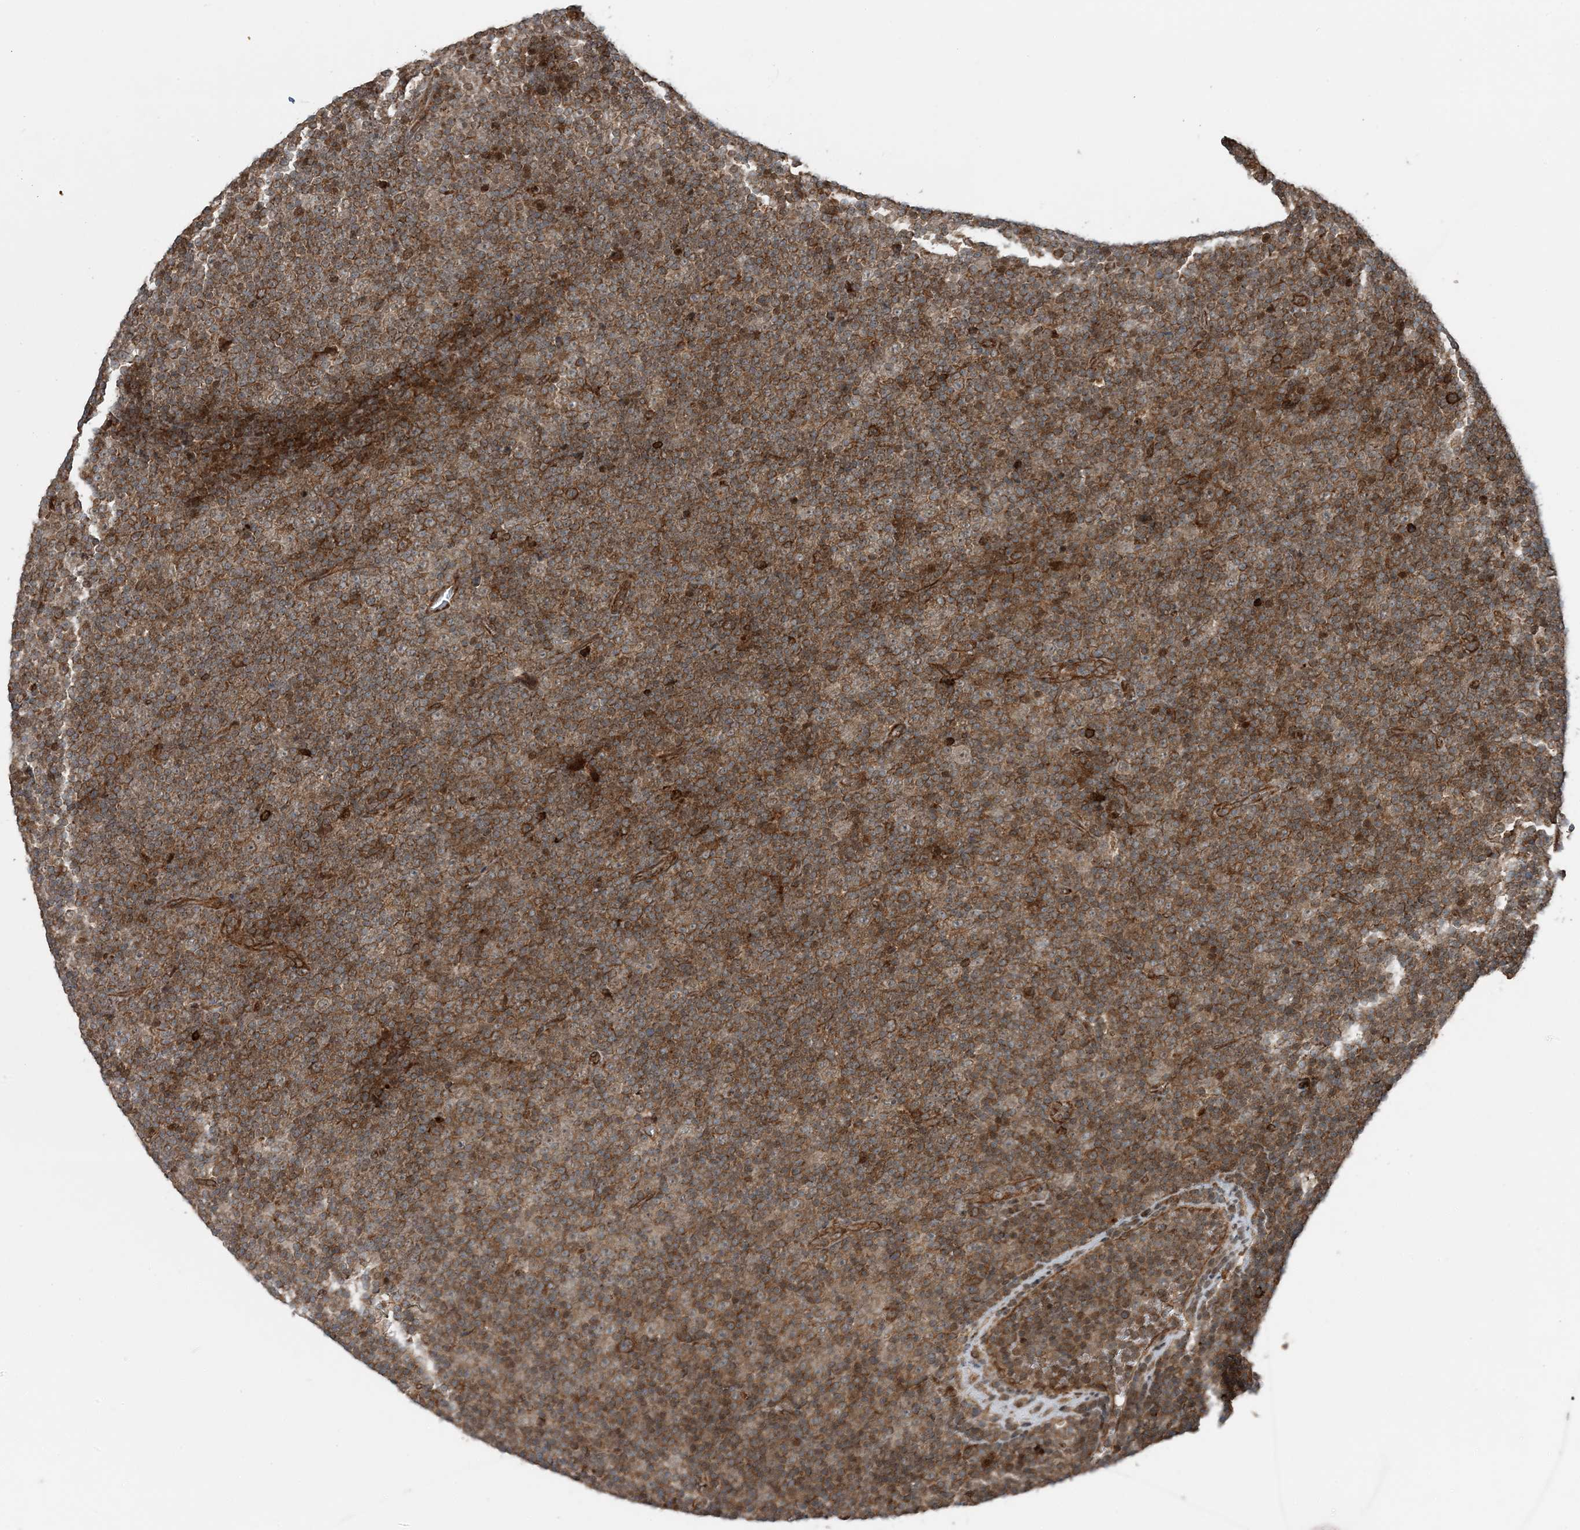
{"staining": {"intensity": "weak", "quantity": "25%-75%", "location": "cytoplasmic/membranous"}, "tissue": "lymphoma", "cell_type": "Tumor cells", "image_type": "cancer", "snomed": [{"axis": "morphology", "description": "Malignant lymphoma, non-Hodgkin's type, Low grade"}, {"axis": "topography", "description": "Lymph node"}], "caption": "Approximately 25%-75% of tumor cells in lymphoma show weak cytoplasmic/membranous protein expression as visualized by brown immunohistochemical staining.", "gene": "EDEM2", "patient": {"sex": "female", "age": 67}}